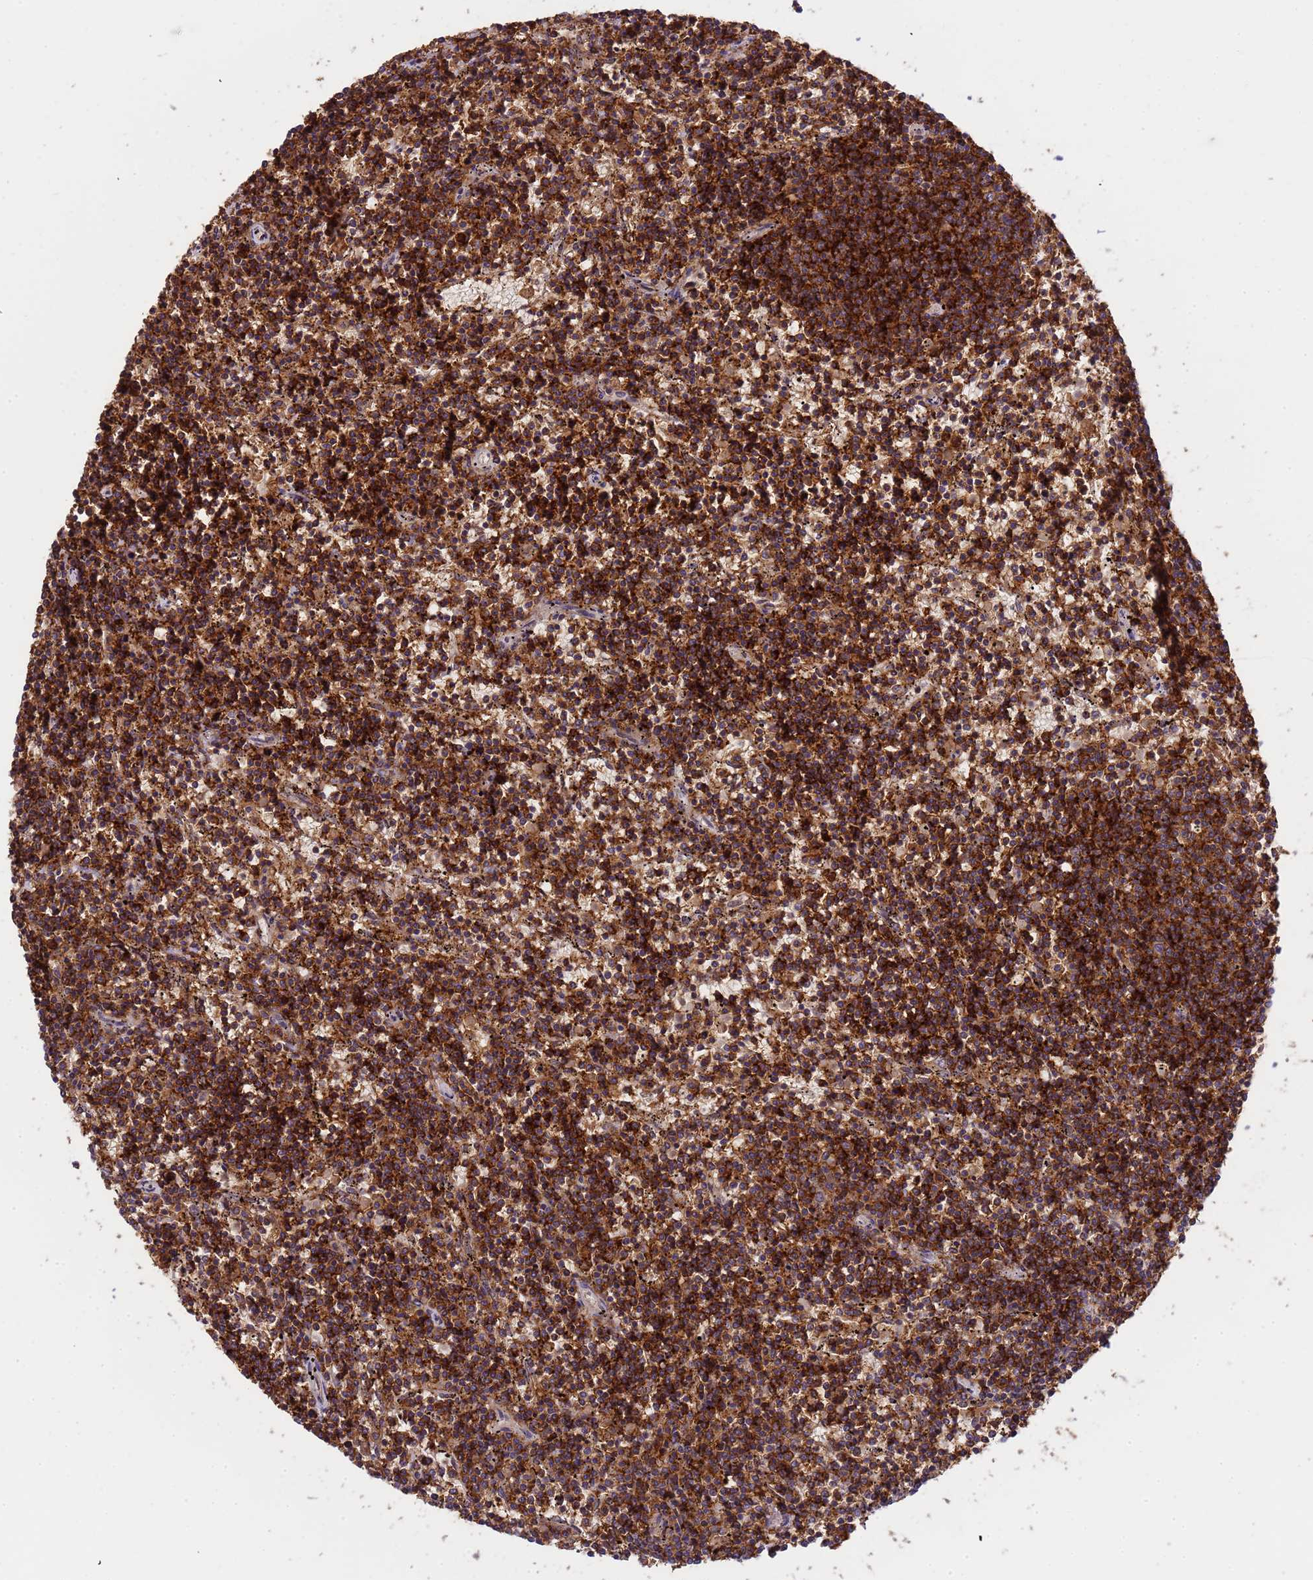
{"staining": {"intensity": "strong", "quantity": ">75%", "location": "cytoplasmic/membranous"}, "tissue": "lymphoma", "cell_type": "Tumor cells", "image_type": "cancer", "snomed": [{"axis": "morphology", "description": "Malignant lymphoma, non-Hodgkin's type, Low grade"}, {"axis": "topography", "description": "Spleen"}], "caption": "Brown immunohistochemical staining in human malignant lymphoma, non-Hodgkin's type (low-grade) demonstrates strong cytoplasmic/membranous positivity in approximately >75% of tumor cells. The protein of interest is stained brown, and the nuclei are stained in blue (DAB IHC with brightfield microscopy, high magnification).", "gene": "CD53", "patient": {"sex": "female", "age": 50}}